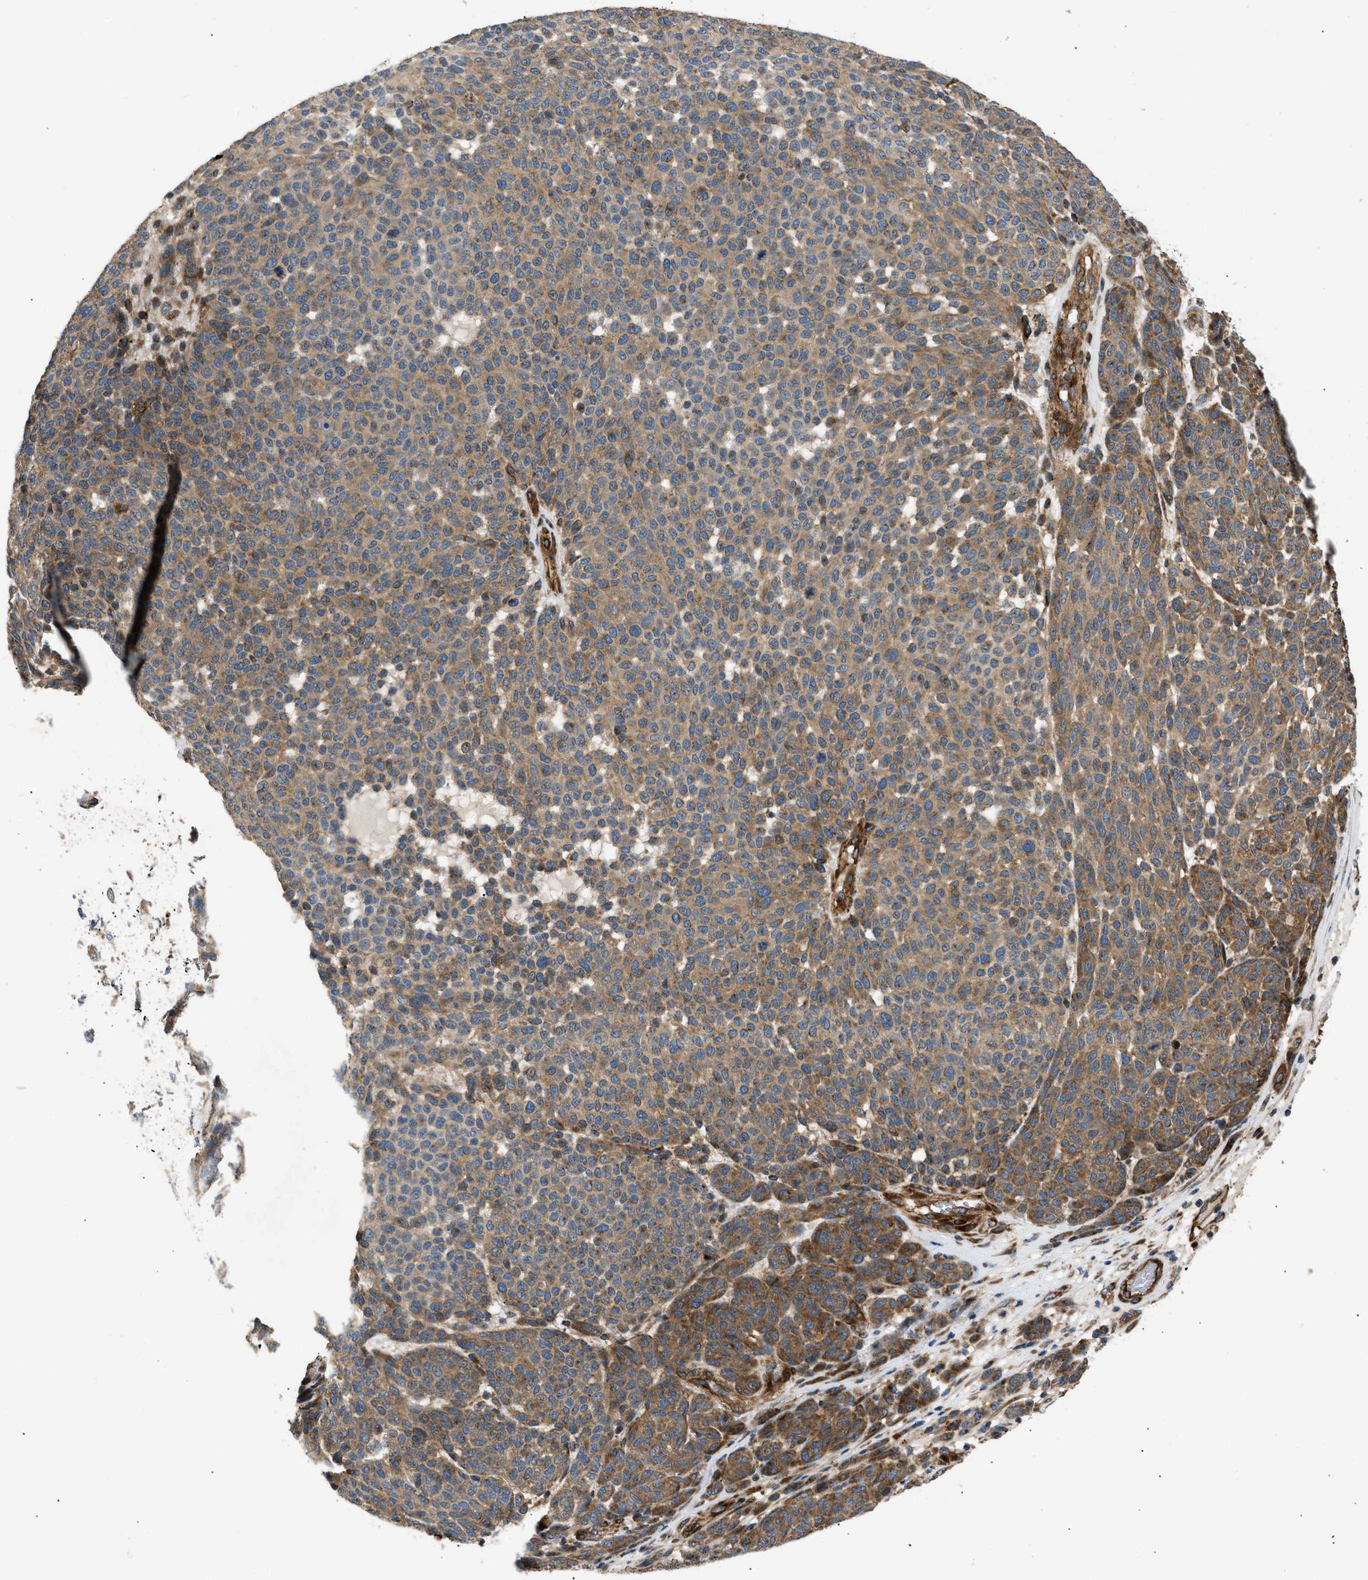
{"staining": {"intensity": "strong", "quantity": ">75%", "location": "cytoplasmic/membranous"}, "tissue": "melanoma", "cell_type": "Tumor cells", "image_type": "cancer", "snomed": [{"axis": "morphology", "description": "Malignant melanoma, NOS"}, {"axis": "topography", "description": "Skin"}], "caption": "A micrograph of human melanoma stained for a protein displays strong cytoplasmic/membranous brown staining in tumor cells.", "gene": "LYSMD3", "patient": {"sex": "male", "age": 59}}